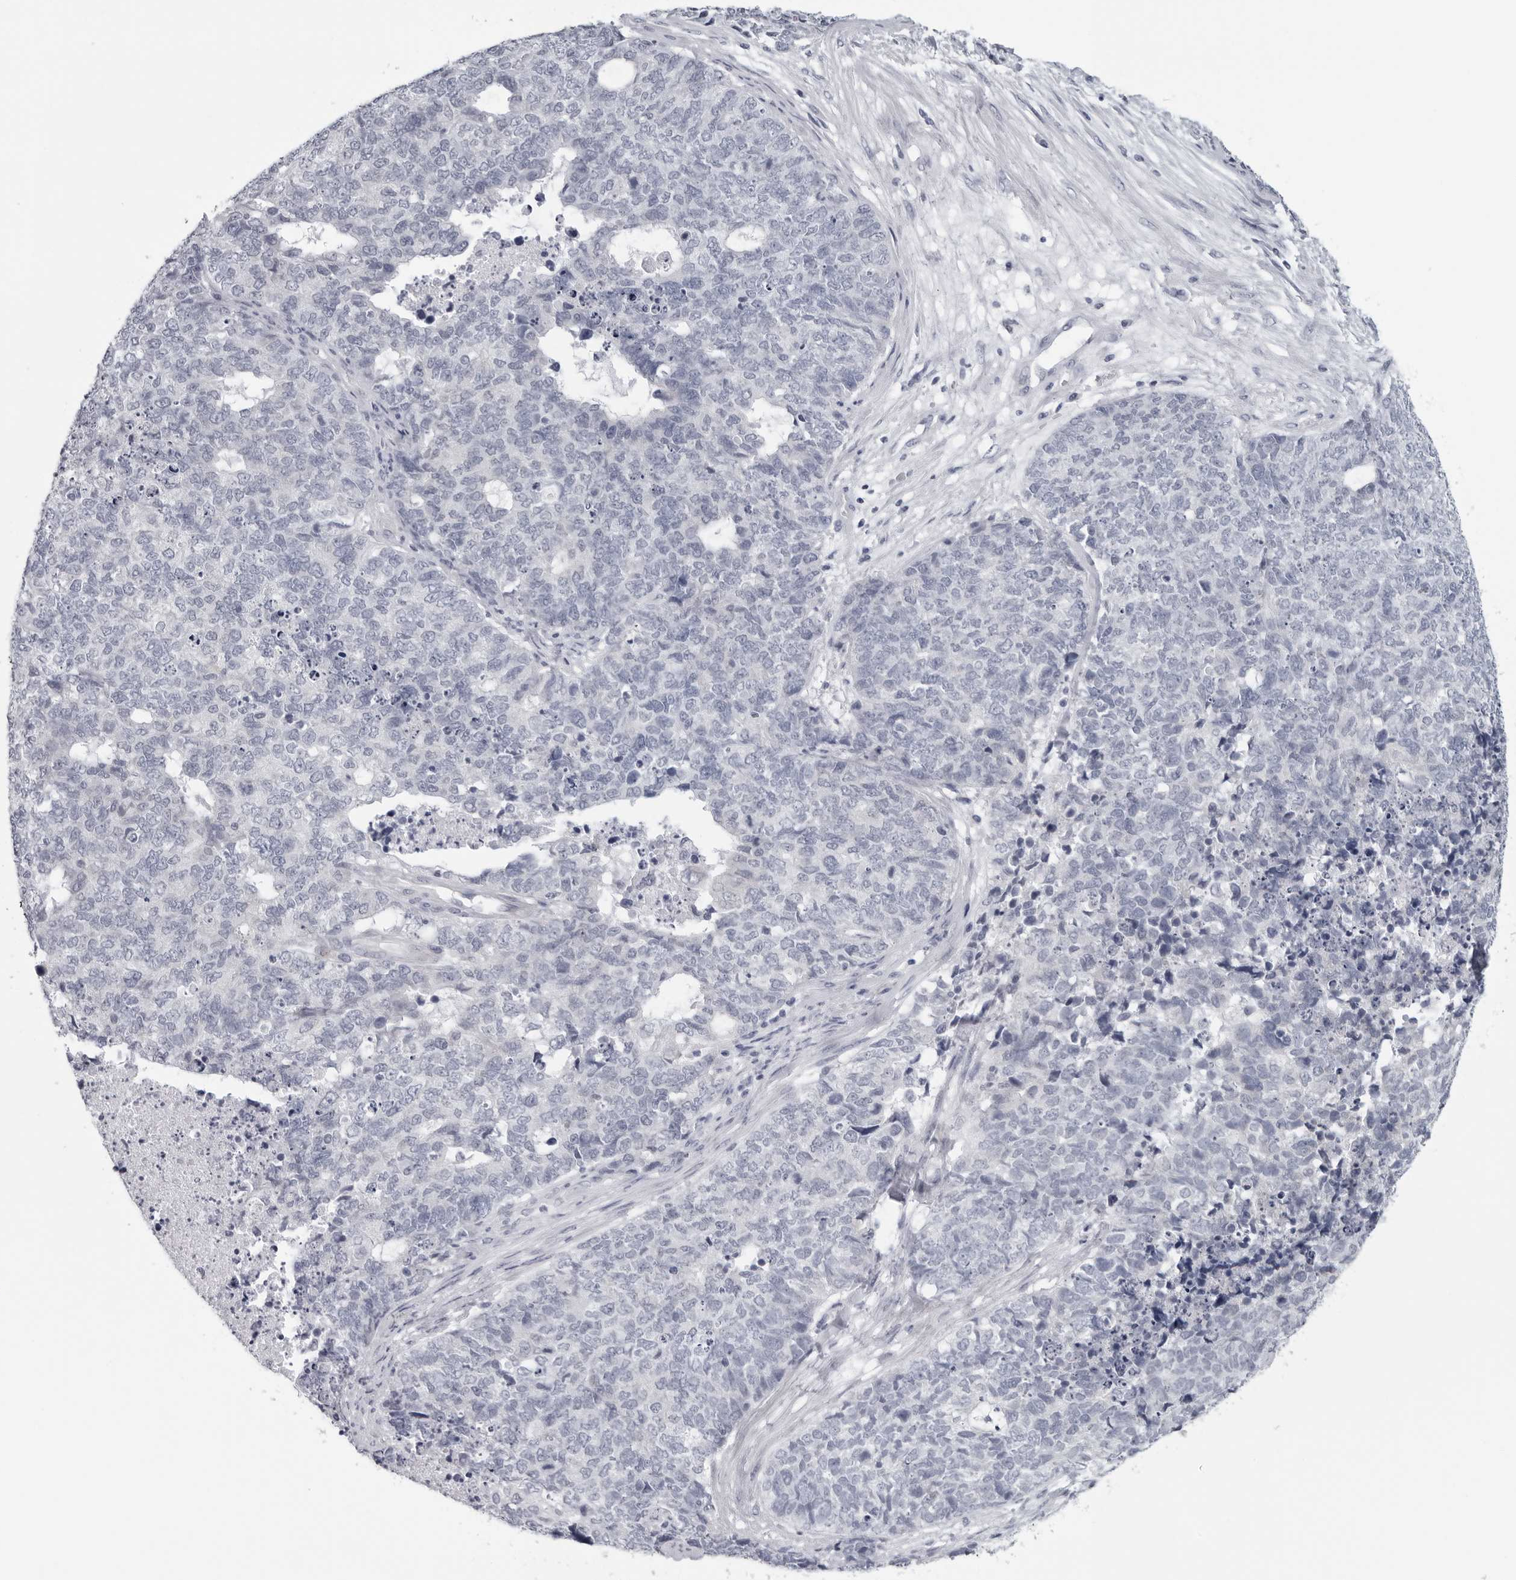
{"staining": {"intensity": "negative", "quantity": "none", "location": "none"}, "tissue": "cervical cancer", "cell_type": "Tumor cells", "image_type": "cancer", "snomed": [{"axis": "morphology", "description": "Squamous cell carcinoma, NOS"}, {"axis": "topography", "description": "Cervix"}], "caption": "A micrograph of squamous cell carcinoma (cervical) stained for a protein exhibits no brown staining in tumor cells.", "gene": "OPLAH", "patient": {"sex": "female", "age": 63}}